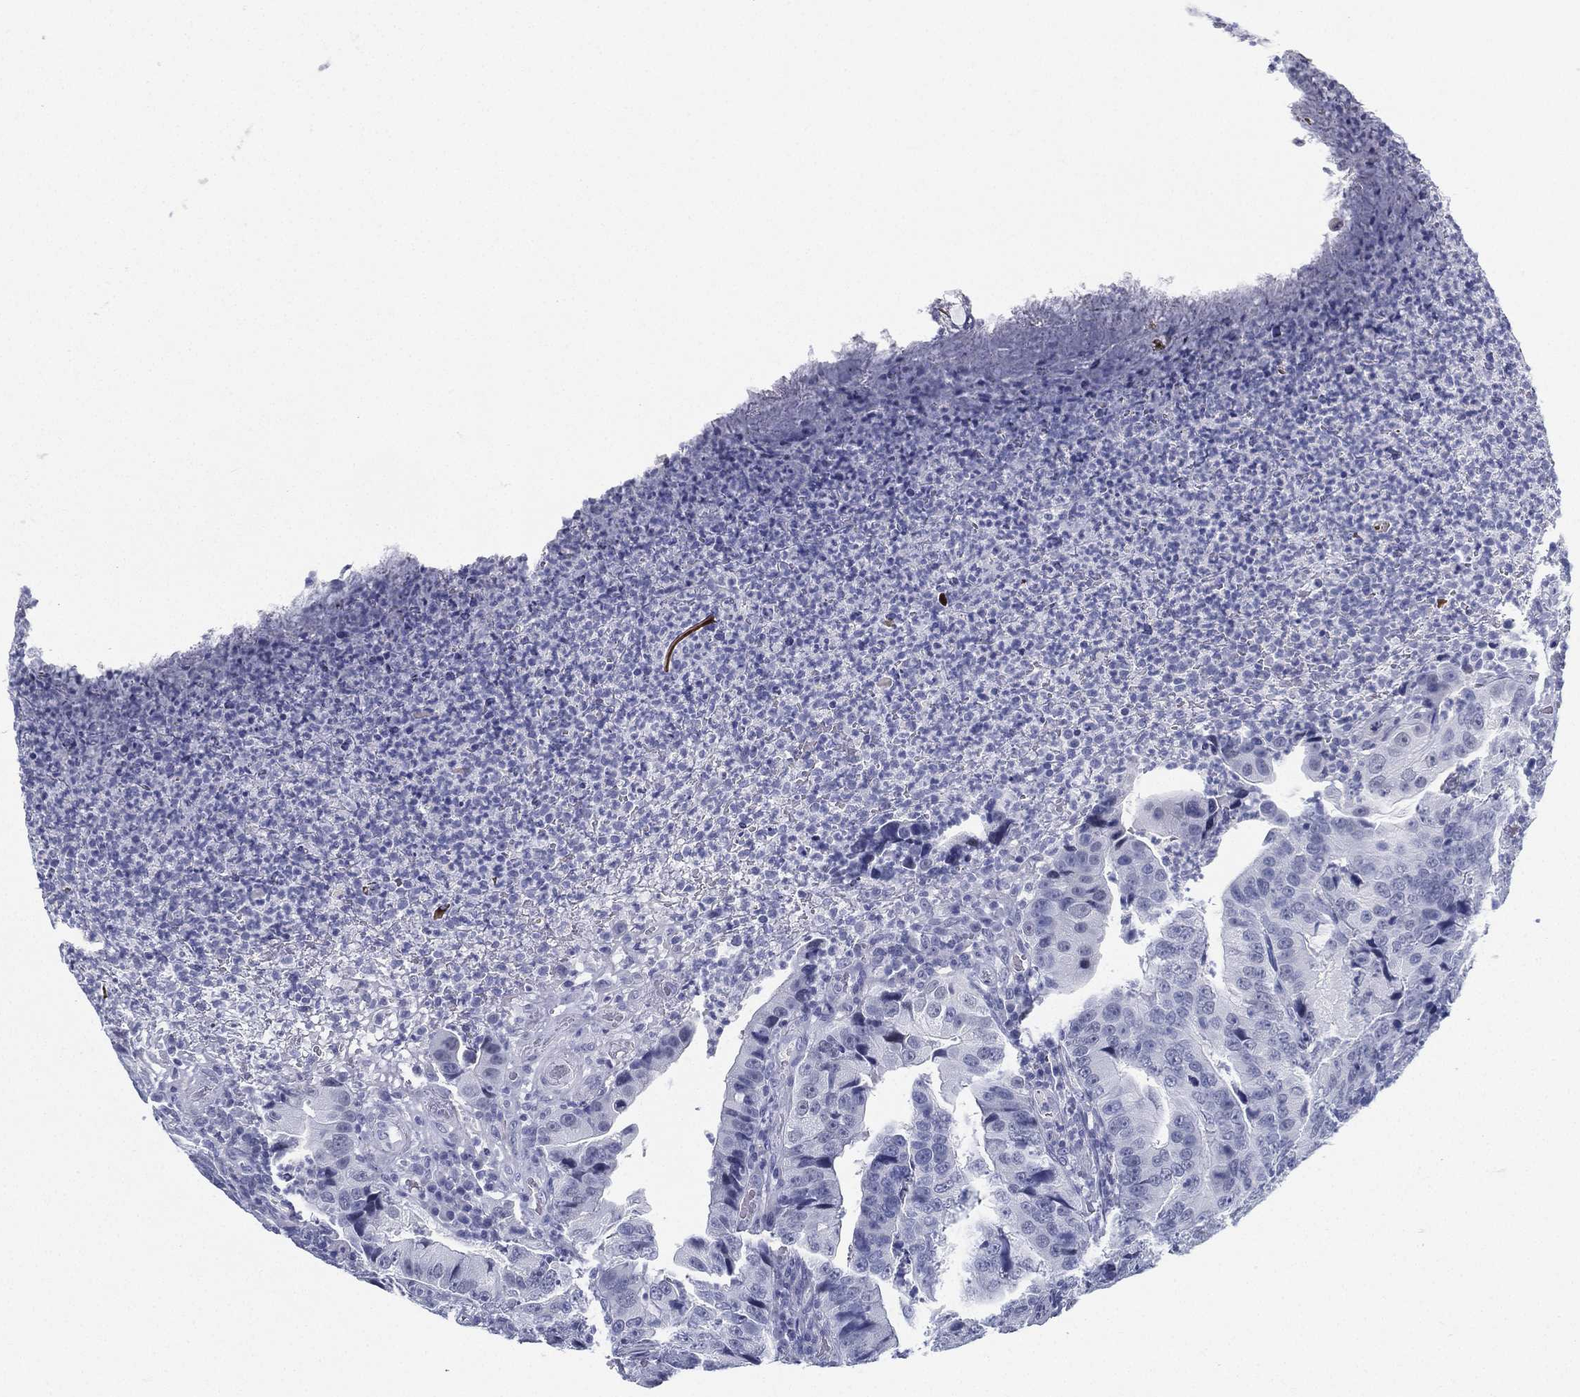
{"staining": {"intensity": "negative", "quantity": "none", "location": "none"}, "tissue": "colorectal cancer", "cell_type": "Tumor cells", "image_type": "cancer", "snomed": [{"axis": "morphology", "description": "Adenocarcinoma, NOS"}, {"axis": "topography", "description": "Colon"}], "caption": "There is no significant staining in tumor cells of colorectal cancer.", "gene": "ATP1B2", "patient": {"sex": "female", "age": 72}}